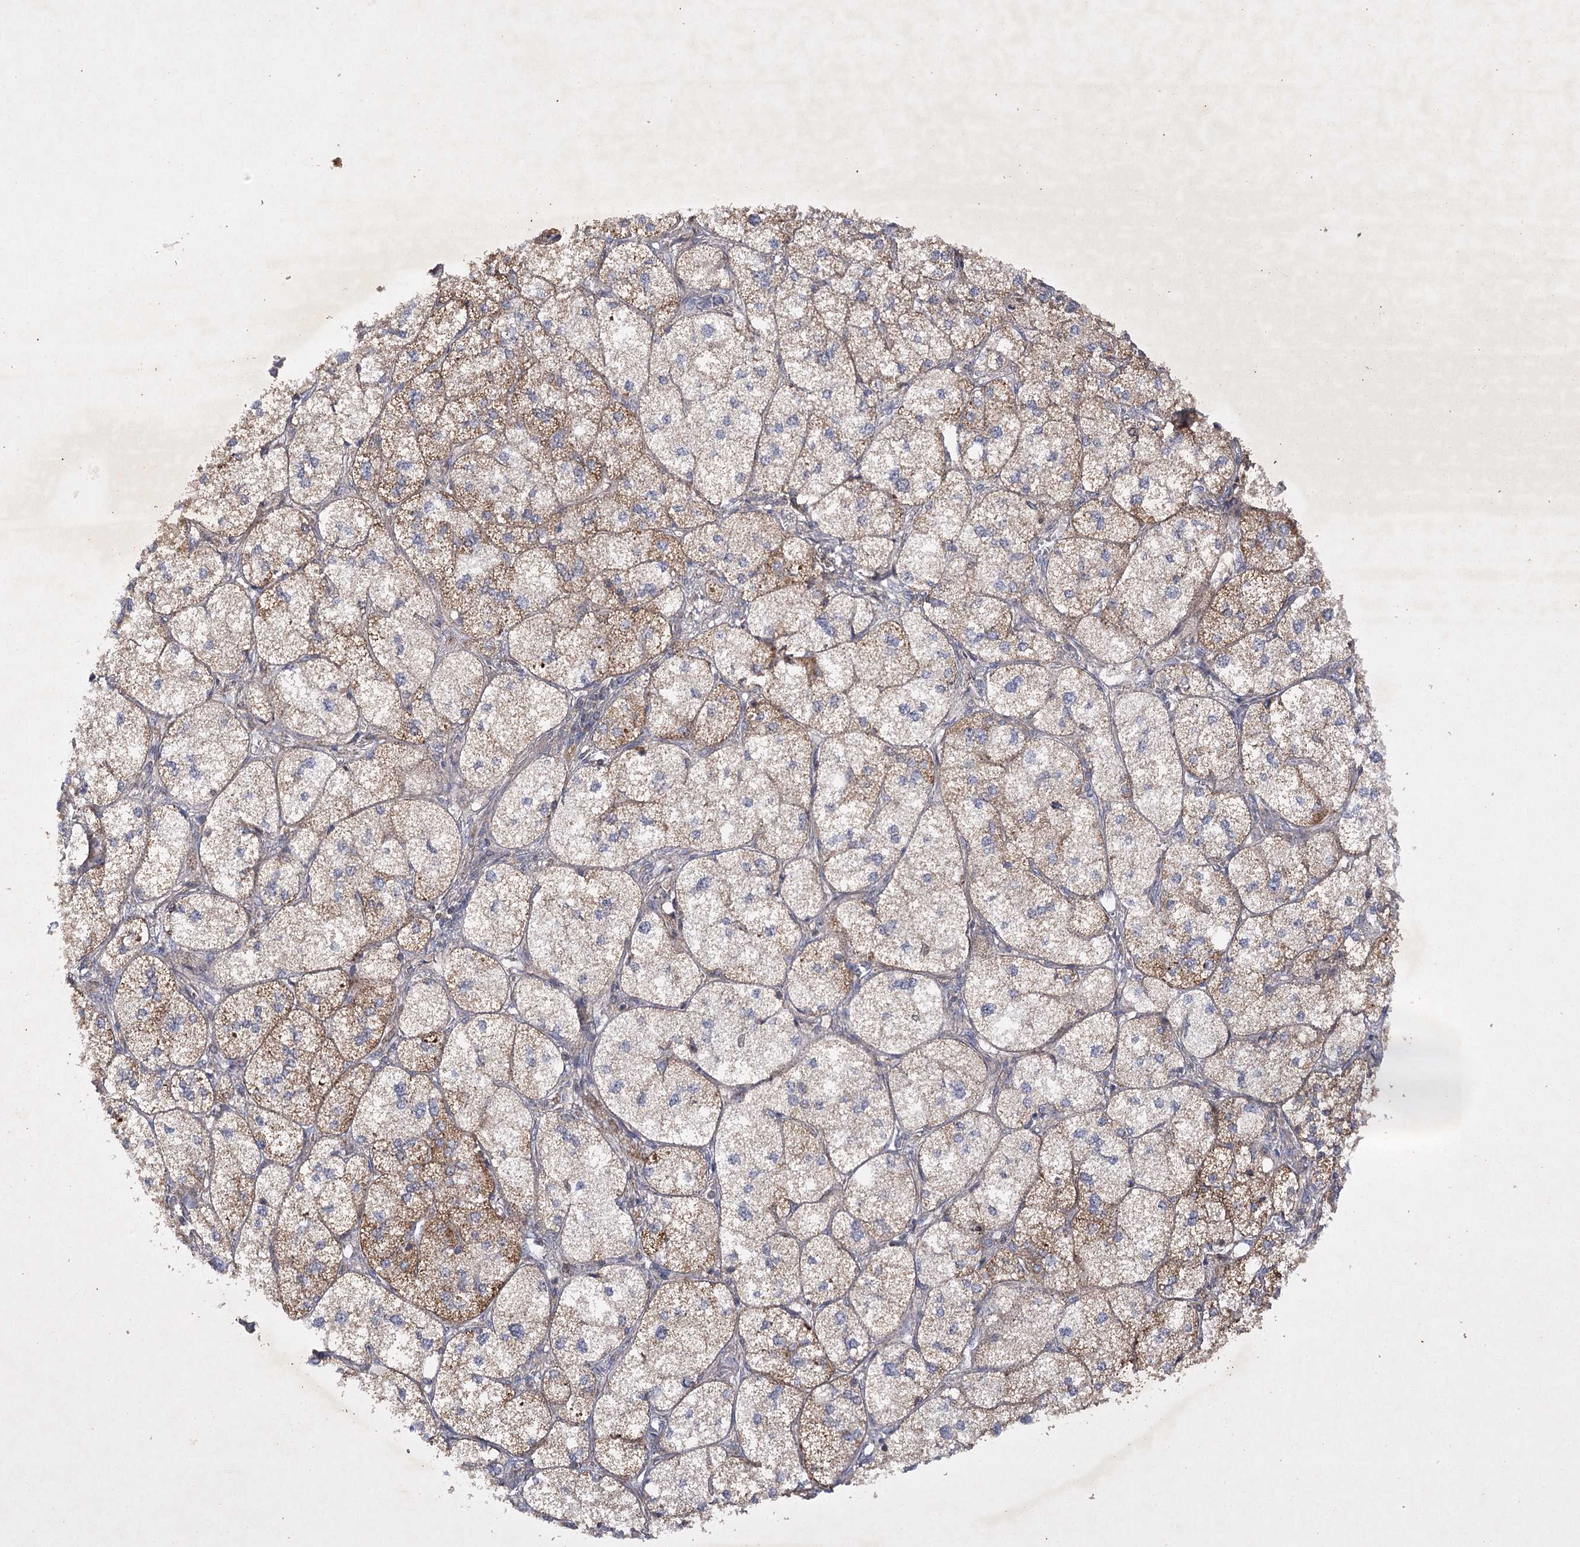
{"staining": {"intensity": "moderate", "quantity": ">75%", "location": "cytoplasmic/membranous"}, "tissue": "adrenal gland", "cell_type": "Glandular cells", "image_type": "normal", "snomed": [{"axis": "morphology", "description": "Normal tissue, NOS"}, {"axis": "topography", "description": "Adrenal gland"}], "caption": "An image of adrenal gland stained for a protein reveals moderate cytoplasmic/membranous brown staining in glandular cells. (DAB = brown stain, brightfield microscopy at high magnification).", "gene": "BCR", "patient": {"sex": "female", "age": 61}}